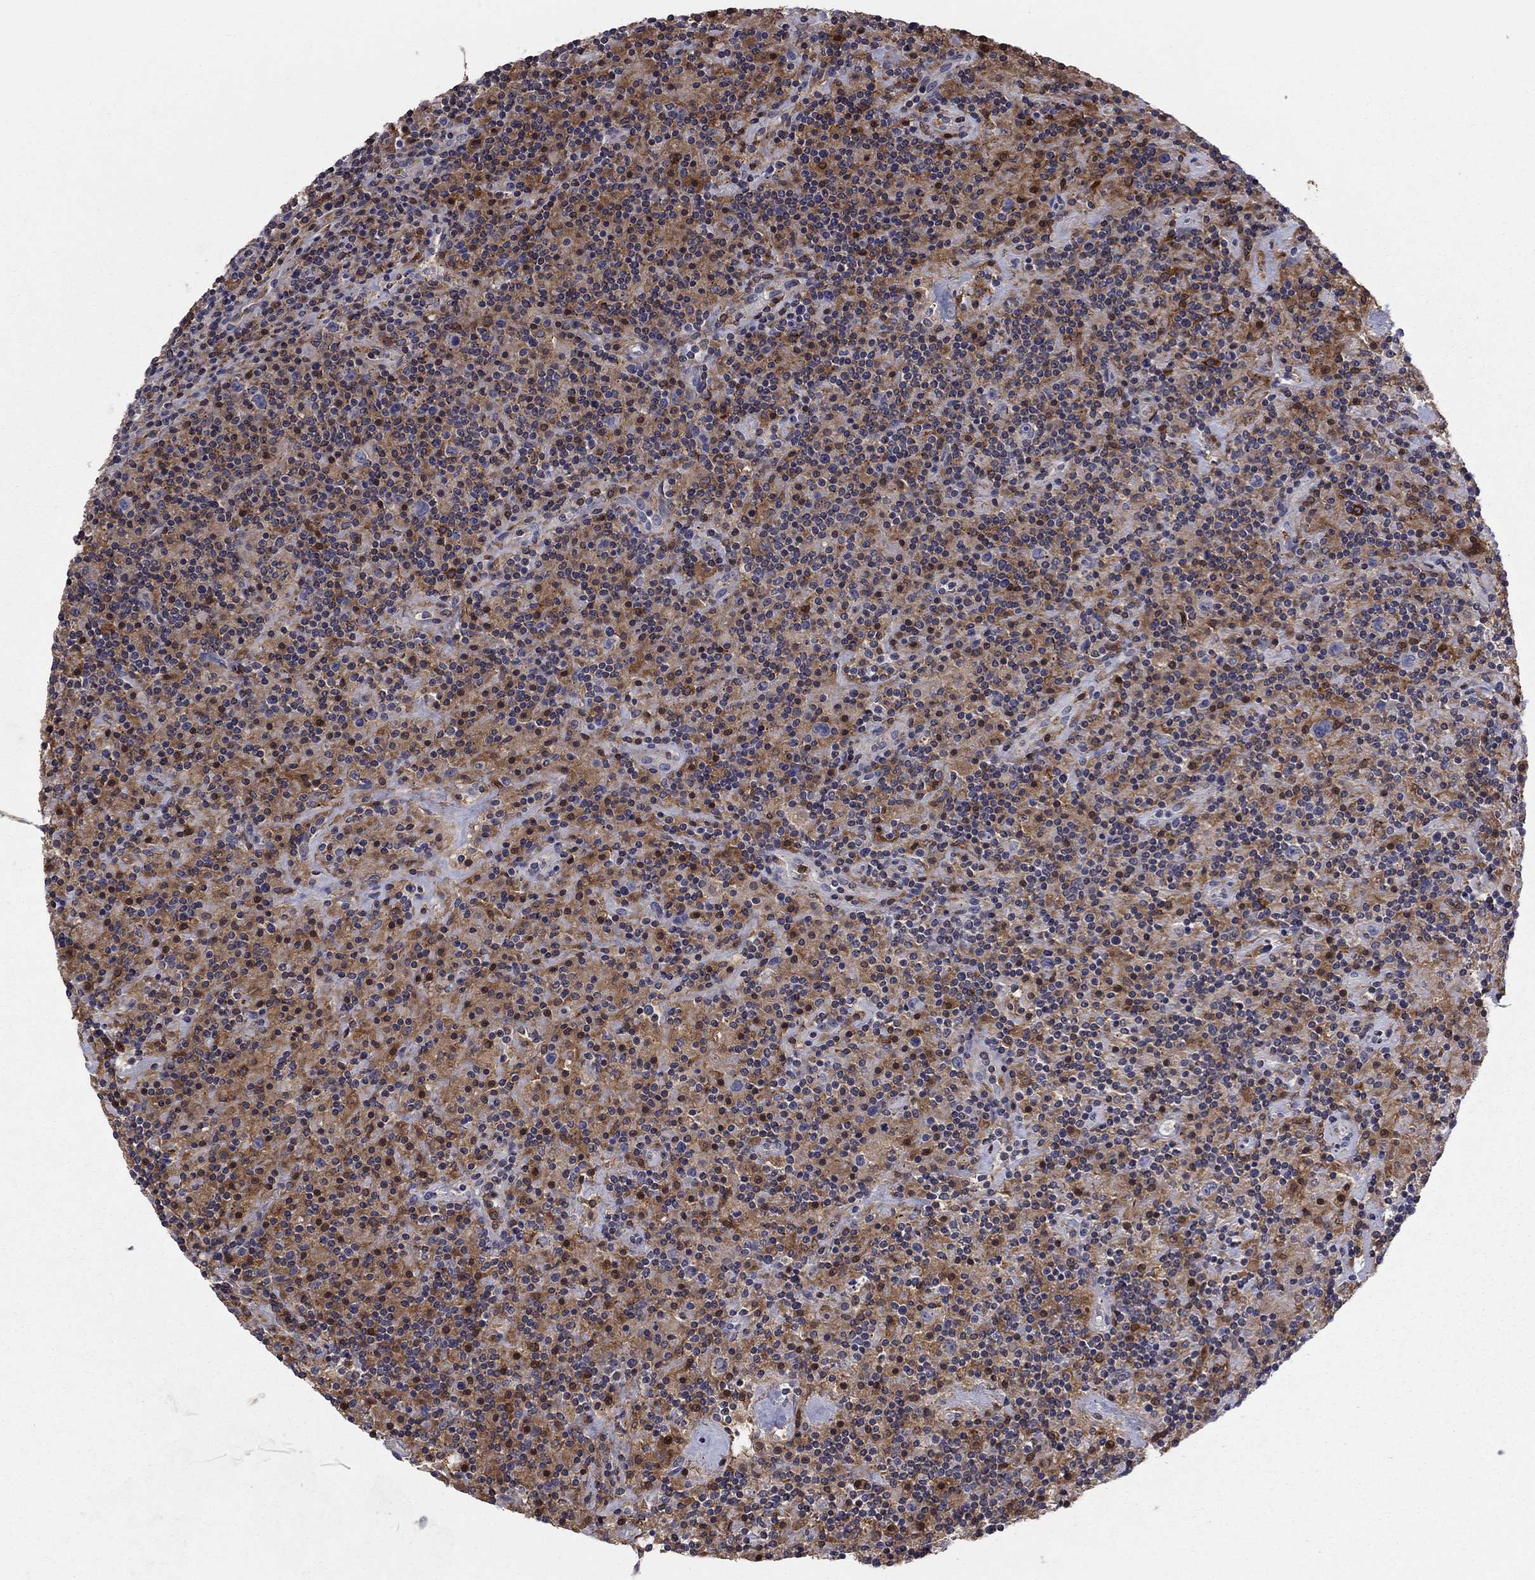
{"staining": {"intensity": "negative", "quantity": "none", "location": "none"}, "tissue": "lymphoma", "cell_type": "Tumor cells", "image_type": "cancer", "snomed": [{"axis": "morphology", "description": "Hodgkin's disease, NOS"}, {"axis": "topography", "description": "Lymph node"}], "caption": "Tumor cells show no significant staining in lymphoma.", "gene": "PLCB2", "patient": {"sex": "male", "age": 70}}